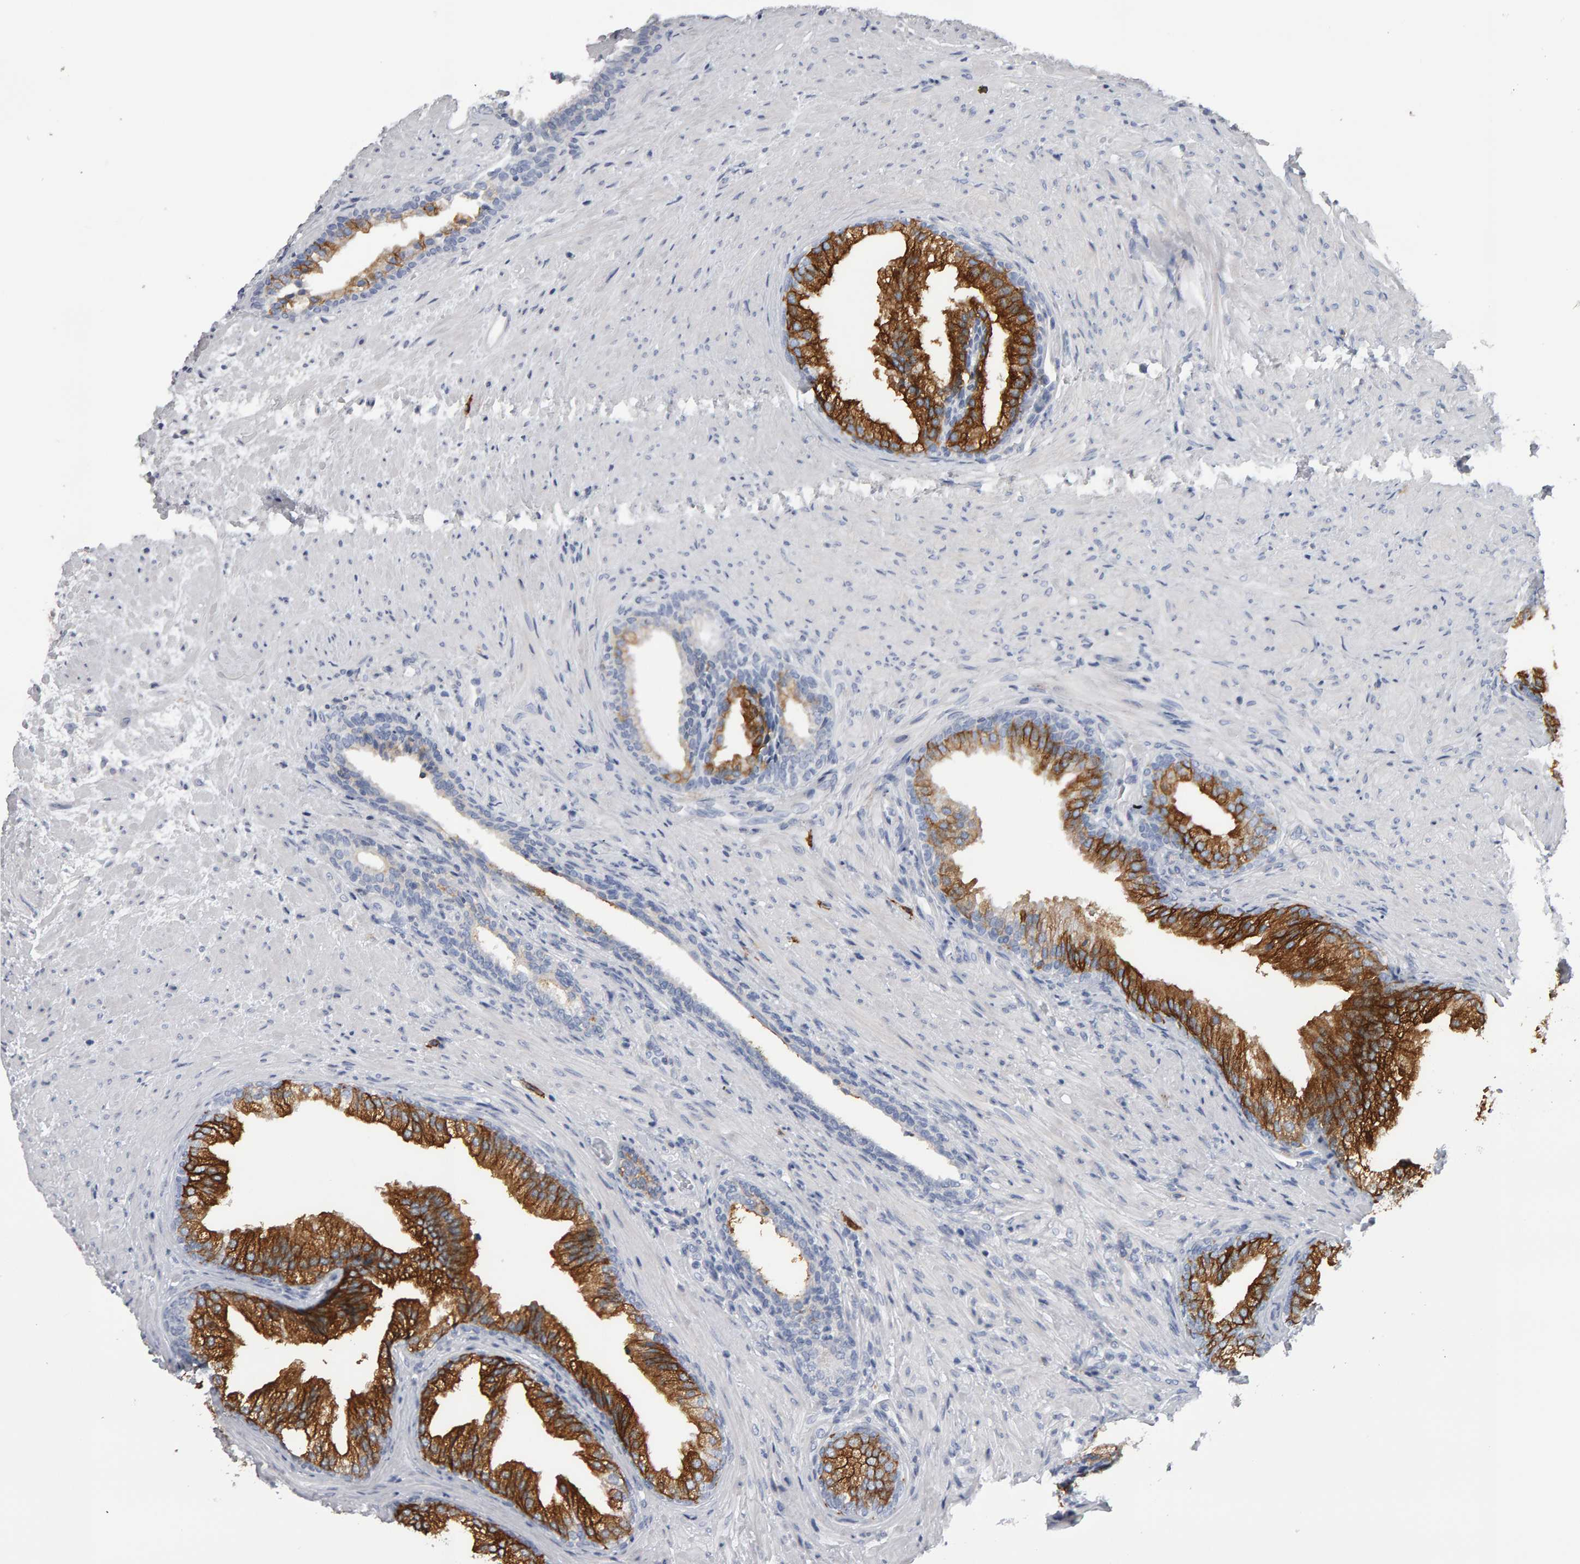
{"staining": {"intensity": "strong", "quantity": ">75%", "location": "cytoplasmic/membranous"}, "tissue": "prostate", "cell_type": "Glandular cells", "image_type": "normal", "snomed": [{"axis": "morphology", "description": "Normal tissue, NOS"}, {"axis": "topography", "description": "Prostate"}], "caption": "Strong cytoplasmic/membranous staining is seen in approximately >75% of glandular cells in unremarkable prostate.", "gene": "CD38", "patient": {"sex": "male", "age": 76}}